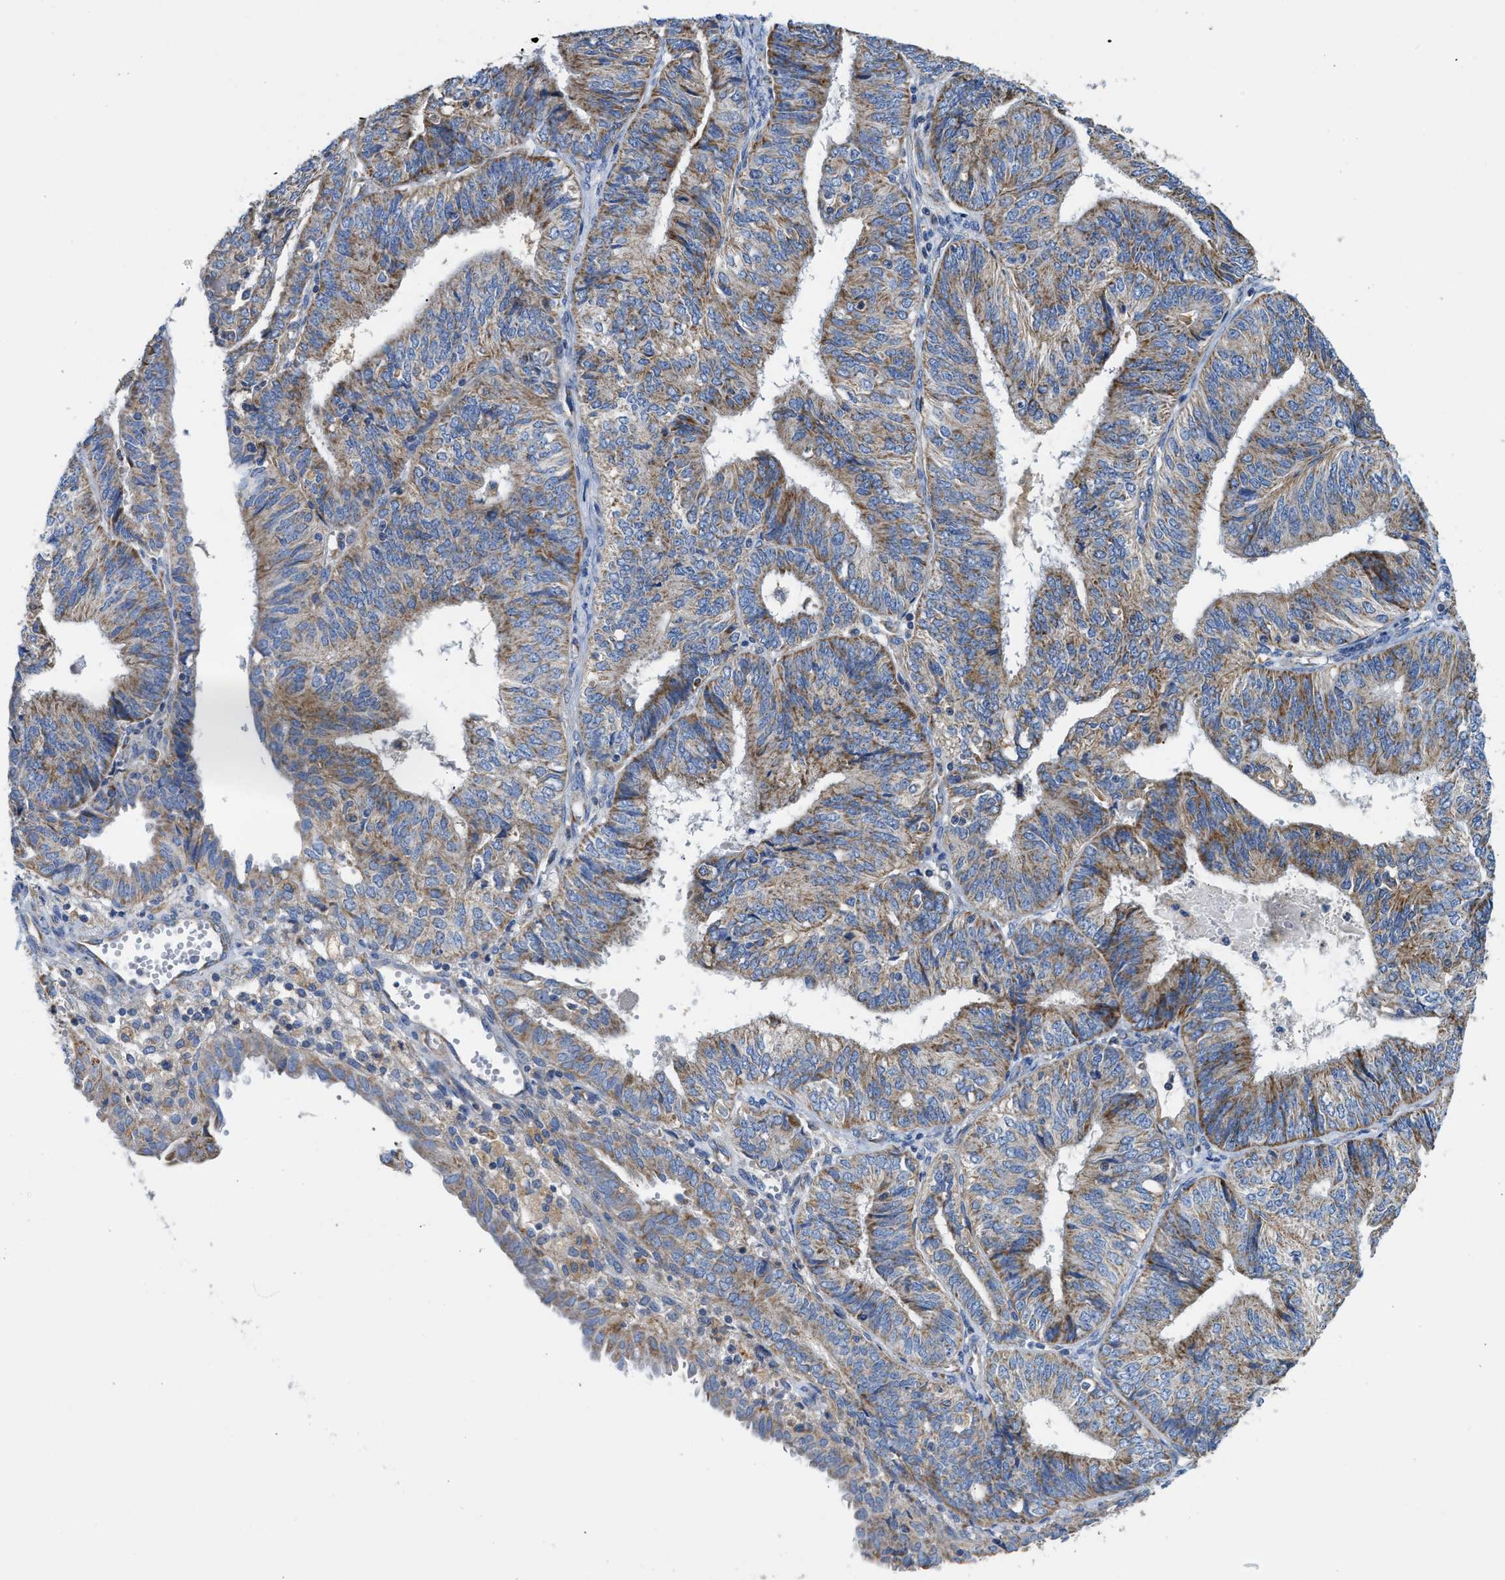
{"staining": {"intensity": "moderate", "quantity": ">75%", "location": "cytoplasmic/membranous"}, "tissue": "endometrial cancer", "cell_type": "Tumor cells", "image_type": "cancer", "snomed": [{"axis": "morphology", "description": "Adenocarcinoma, NOS"}, {"axis": "topography", "description": "Endometrium"}], "caption": "Approximately >75% of tumor cells in endometrial adenocarcinoma reveal moderate cytoplasmic/membranous protein positivity as visualized by brown immunohistochemical staining.", "gene": "SLC25A13", "patient": {"sex": "female", "age": 58}}